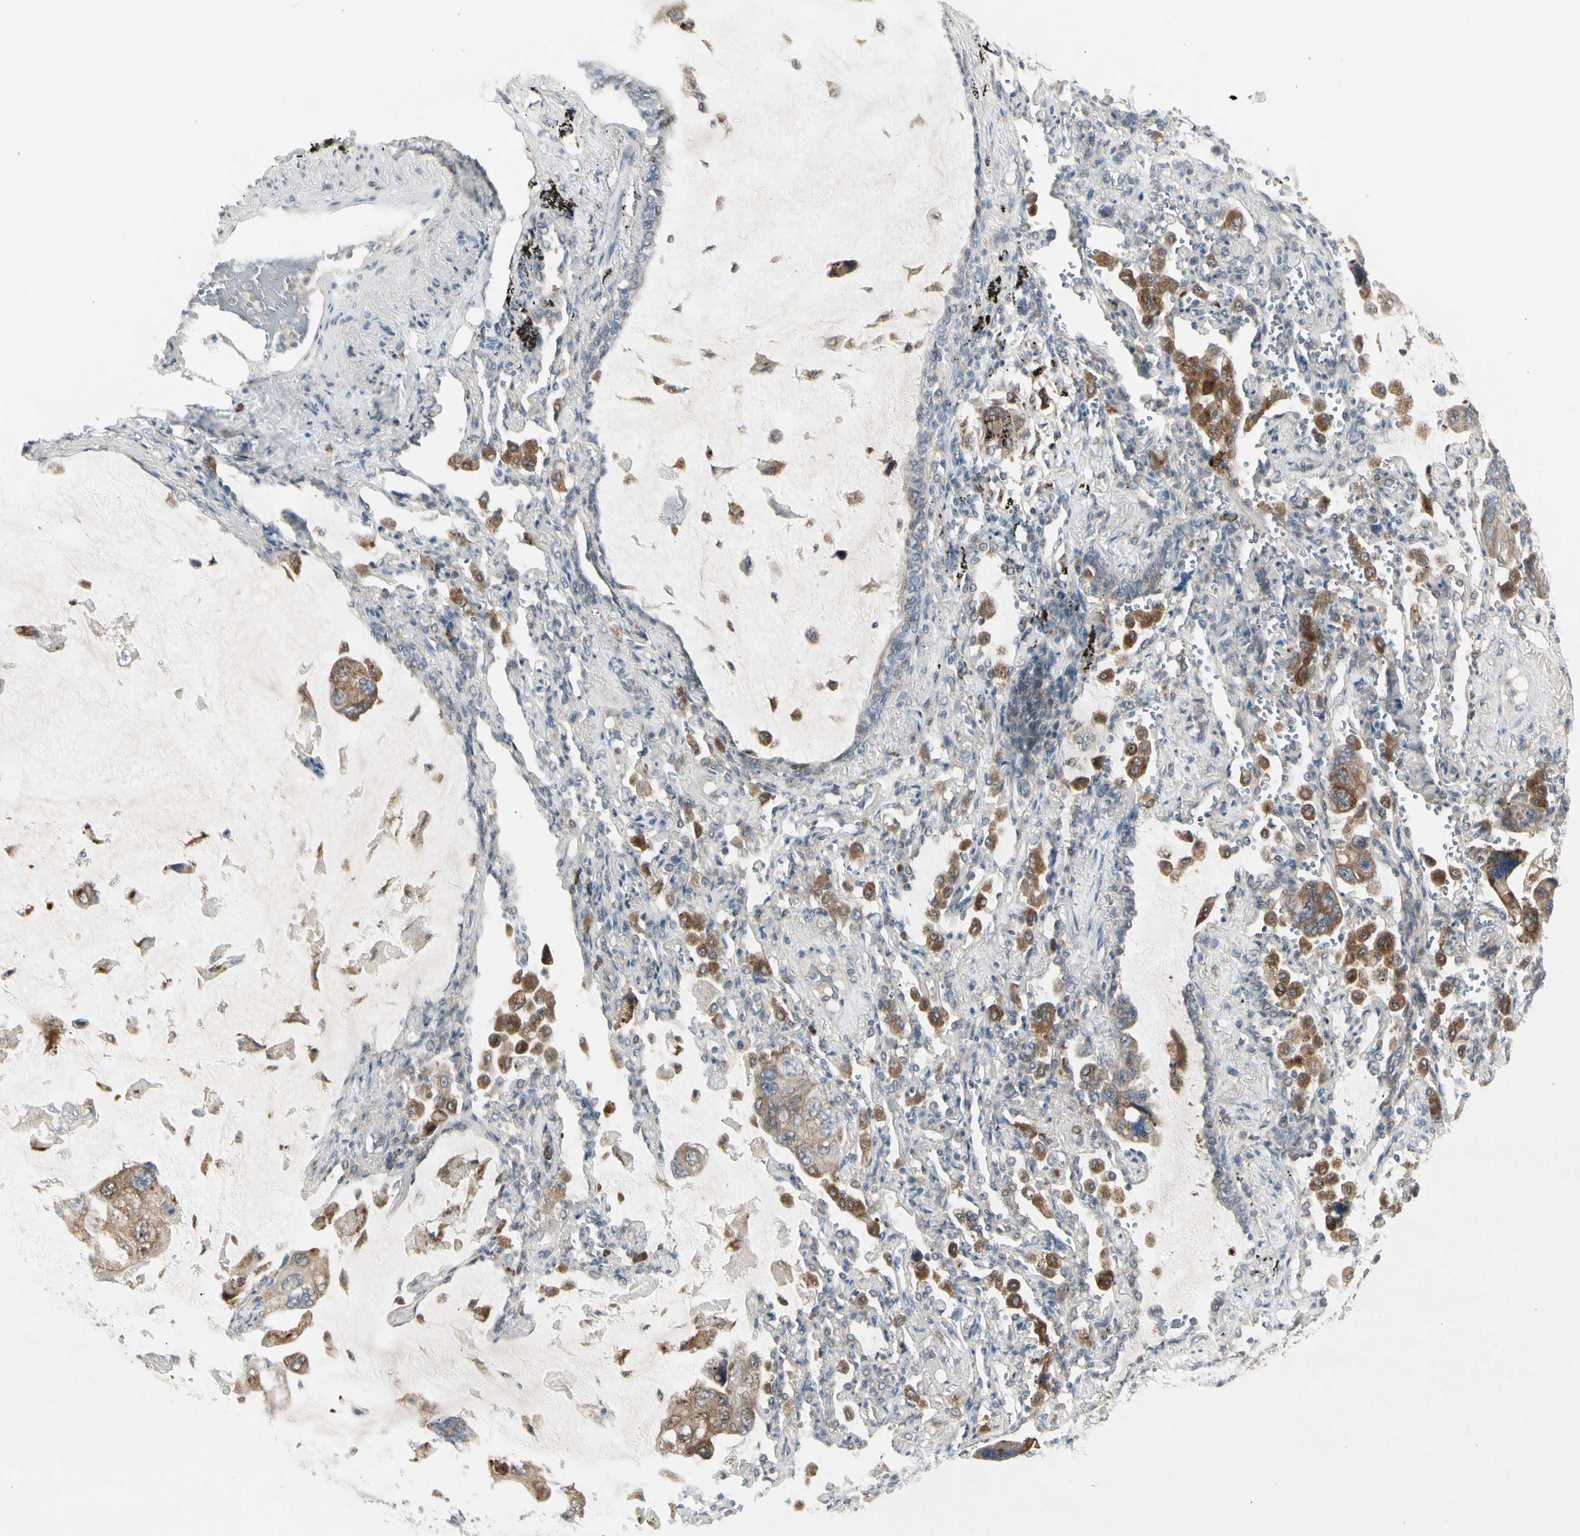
{"staining": {"intensity": "moderate", "quantity": ">75%", "location": "cytoplasmic/membranous"}, "tissue": "lung cancer", "cell_type": "Tumor cells", "image_type": "cancer", "snomed": [{"axis": "morphology", "description": "Squamous cell carcinoma, NOS"}, {"axis": "topography", "description": "Lung"}], "caption": "Lung cancer (squamous cell carcinoma) stained with a protein marker exhibits moderate staining in tumor cells.", "gene": "GRN", "patient": {"sex": "female", "age": 73}}